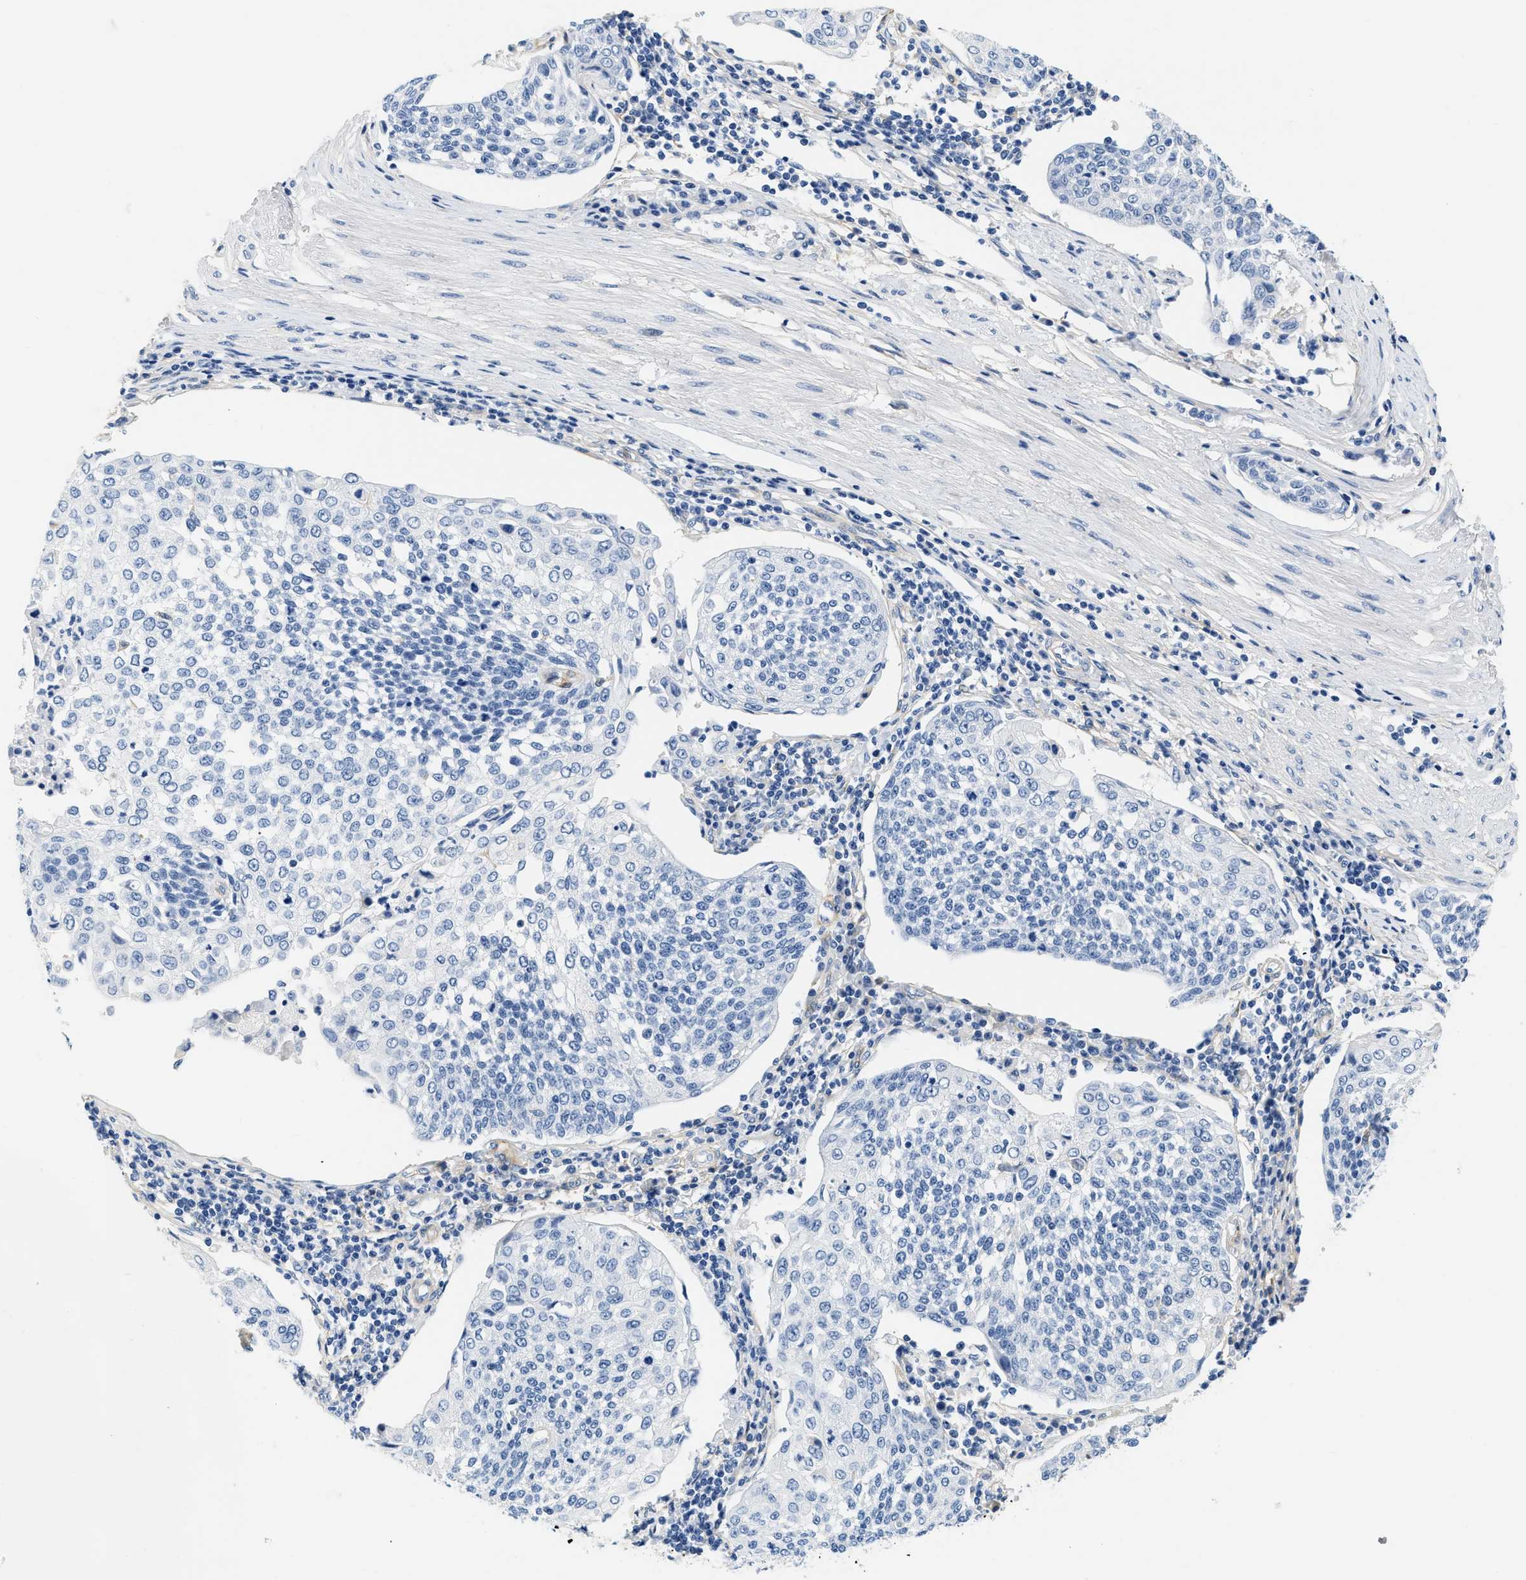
{"staining": {"intensity": "negative", "quantity": "none", "location": "none"}, "tissue": "cervical cancer", "cell_type": "Tumor cells", "image_type": "cancer", "snomed": [{"axis": "morphology", "description": "Squamous cell carcinoma, NOS"}, {"axis": "topography", "description": "Cervix"}], "caption": "The immunohistochemistry photomicrograph has no significant expression in tumor cells of cervical cancer (squamous cell carcinoma) tissue.", "gene": "PDGFRB", "patient": {"sex": "female", "age": 34}}